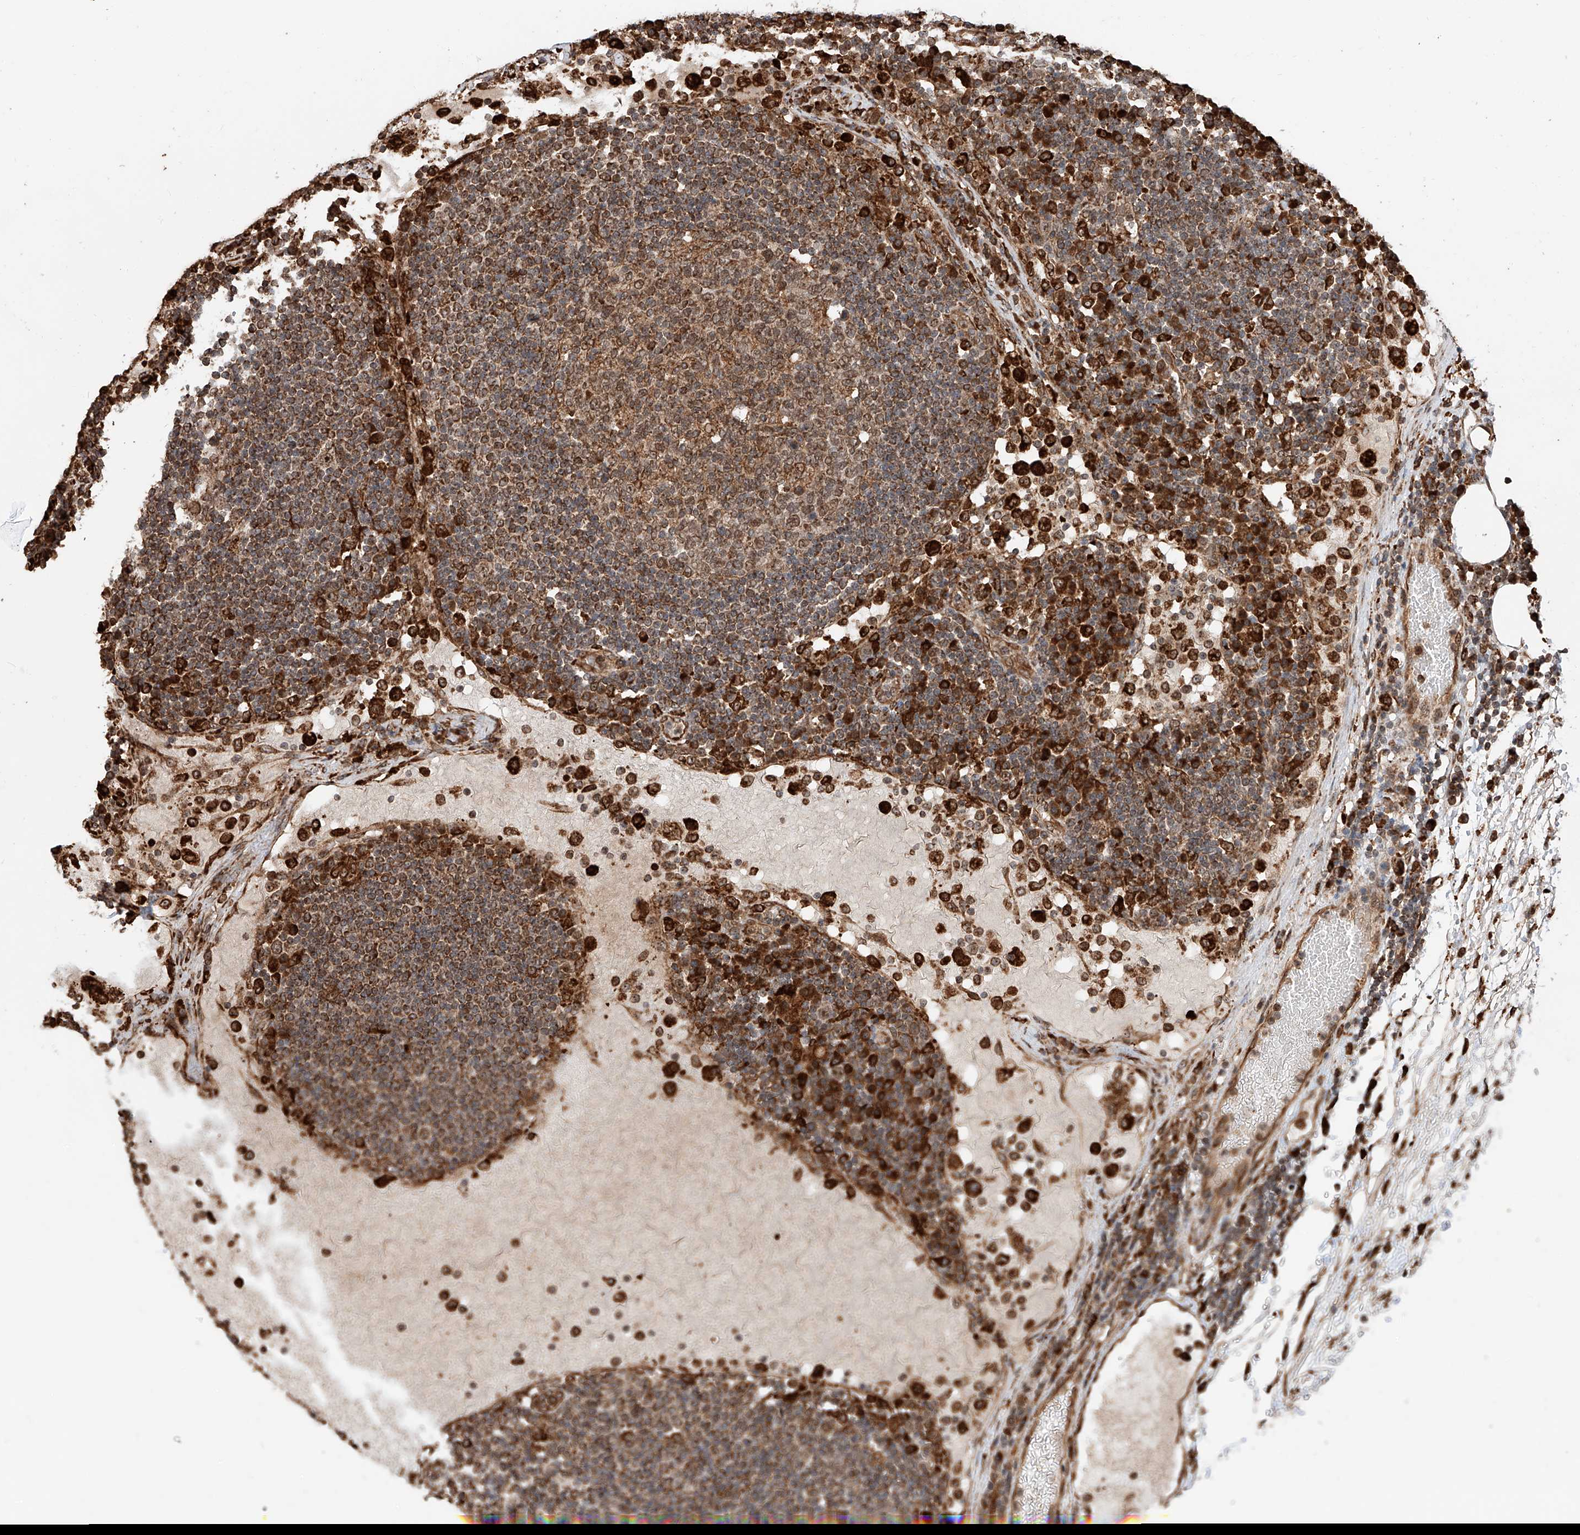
{"staining": {"intensity": "moderate", "quantity": ">75%", "location": "cytoplasmic/membranous"}, "tissue": "lymph node", "cell_type": "Germinal center cells", "image_type": "normal", "snomed": [{"axis": "morphology", "description": "Normal tissue, NOS"}, {"axis": "topography", "description": "Lymph node"}], "caption": "Unremarkable lymph node exhibits moderate cytoplasmic/membranous expression in about >75% of germinal center cells, visualized by immunohistochemistry. (DAB (3,3'-diaminobenzidine) = brown stain, brightfield microscopy at high magnification).", "gene": "DNAH8", "patient": {"sex": "female", "age": 53}}